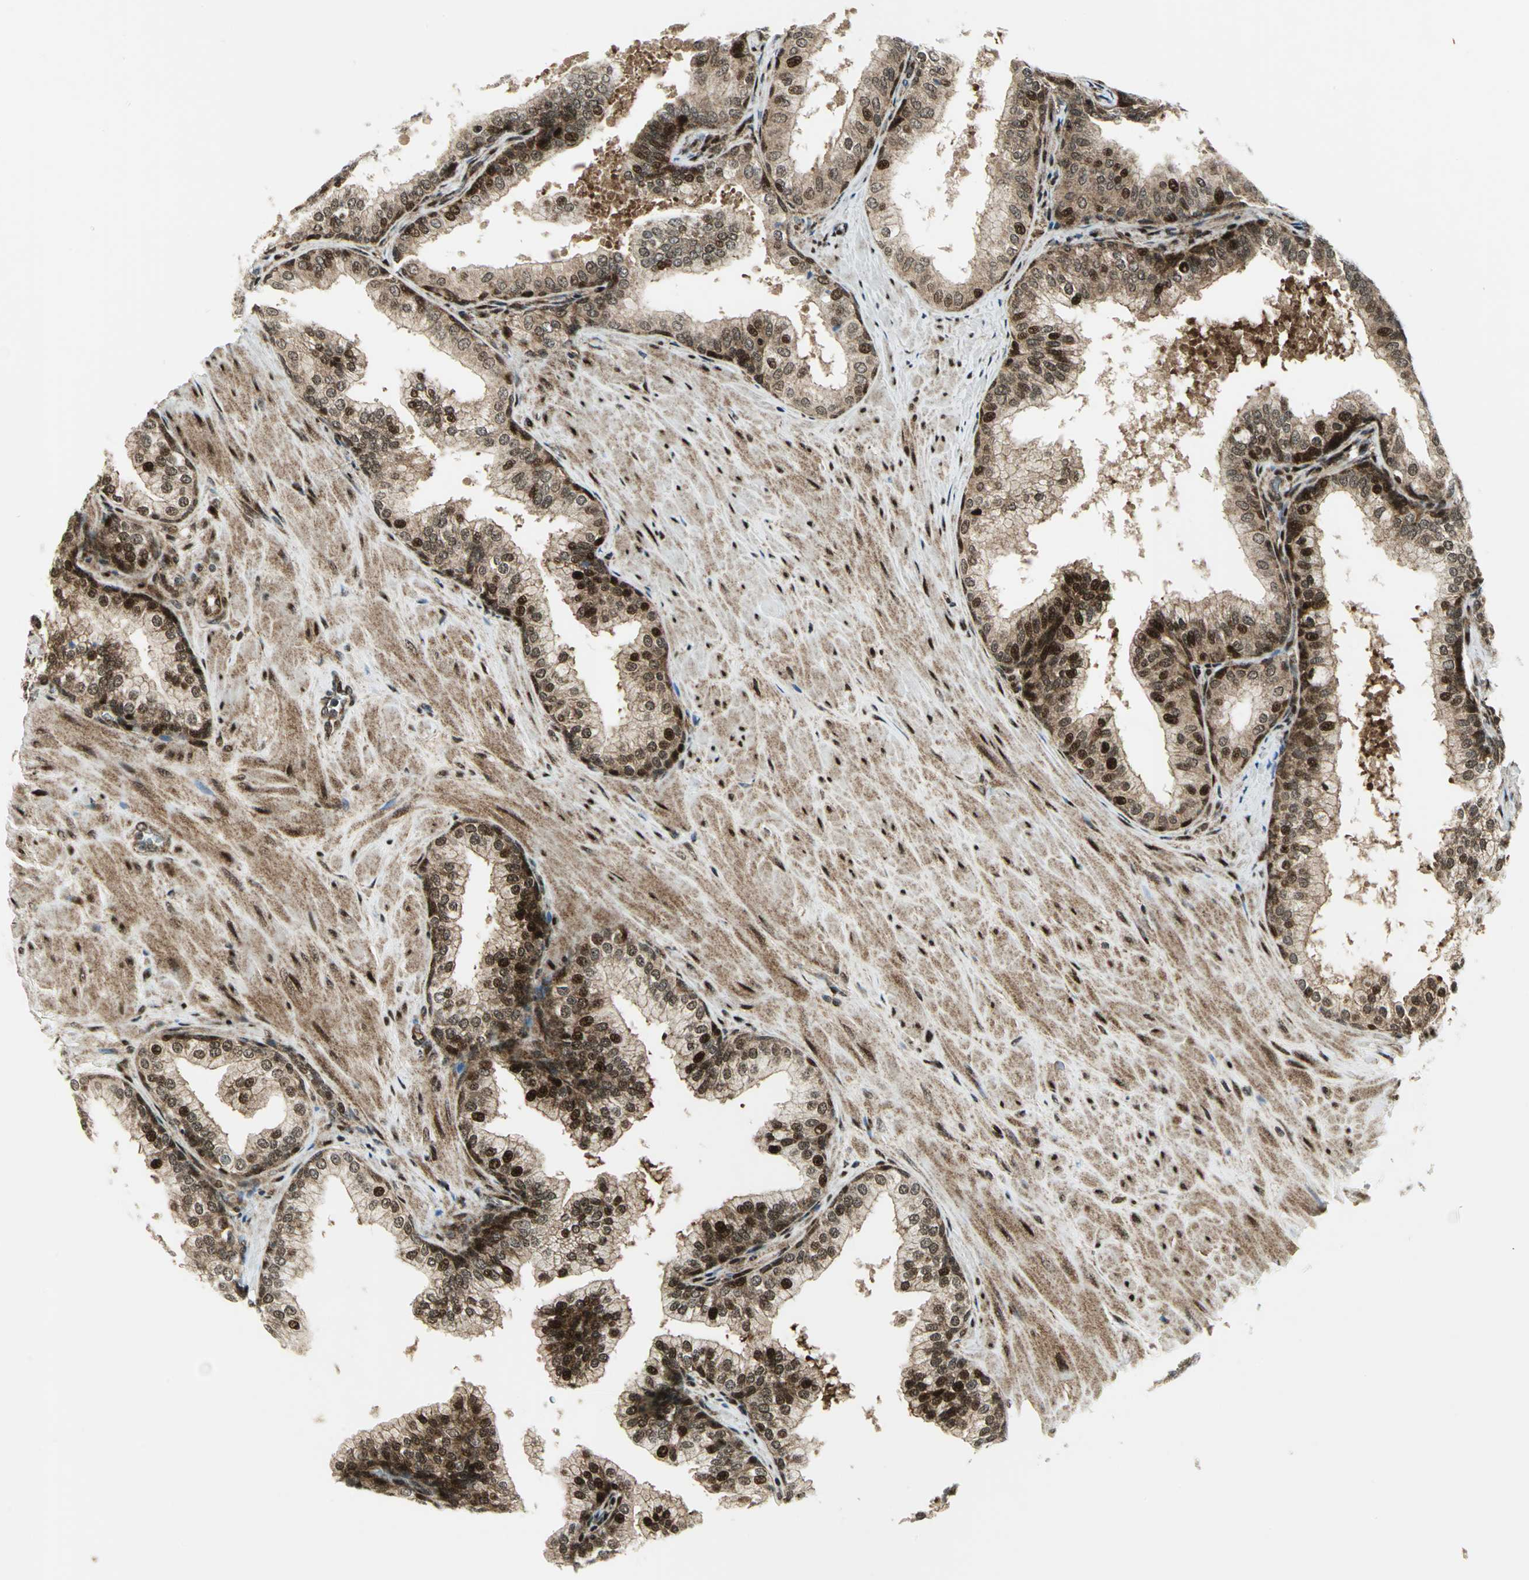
{"staining": {"intensity": "strong", "quantity": ">75%", "location": "cytoplasmic/membranous,nuclear"}, "tissue": "prostate", "cell_type": "Glandular cells", "image_type": "normal", "snomed": [{"axis": "morphology", "description": "Normal tissue, NOS"}, {"axis": "topography", "description": "Prostate"}], "caption": "A high-resolution photomicrograph shows immunohistochemistry staining of normal prostate, which displays strong cytoplasmic/membranous,nuclear staining in approximately >75% of glandular cells.", "gene": "COPS5", "patient": {"sex": "male", "age": 60}}